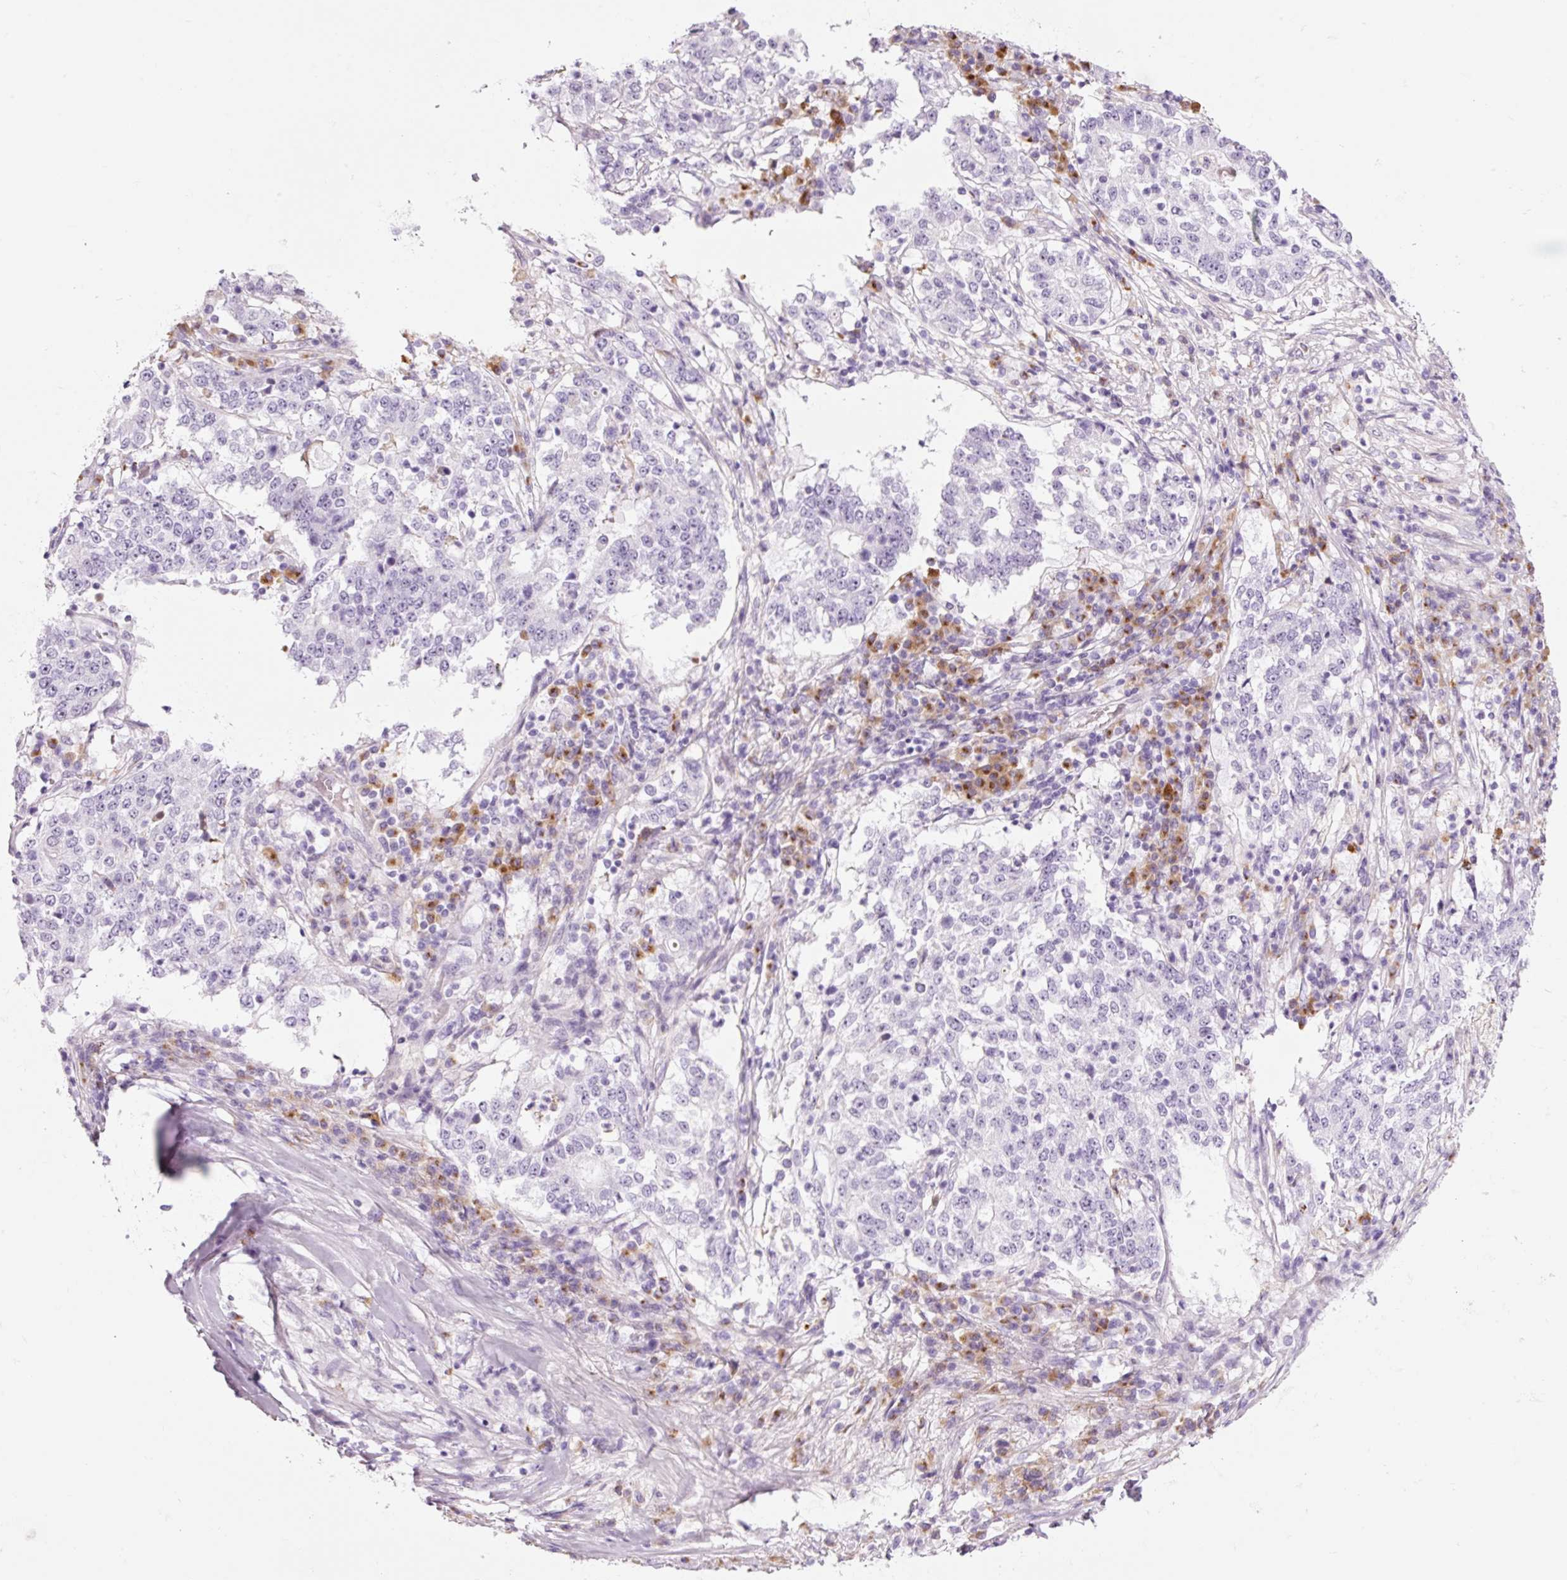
{"staining": {"intensity": "negative", "quantity": "none", "location": "none"}, "tissue": "stomach cancer", "cell_type": "Tumor cells", "image_type": "cancer", "snomed": [{"axis": "morphology", "description": "Adenocarcinoma, NOS"}, {"axis": "topography", "description": "Stomach"}], "caption": "There is no significant positivity in tumor cells of stomach cancer (adenocarcinoma).", "gene": "KLF1", "patient": {"sex": "male", "age": 59}}